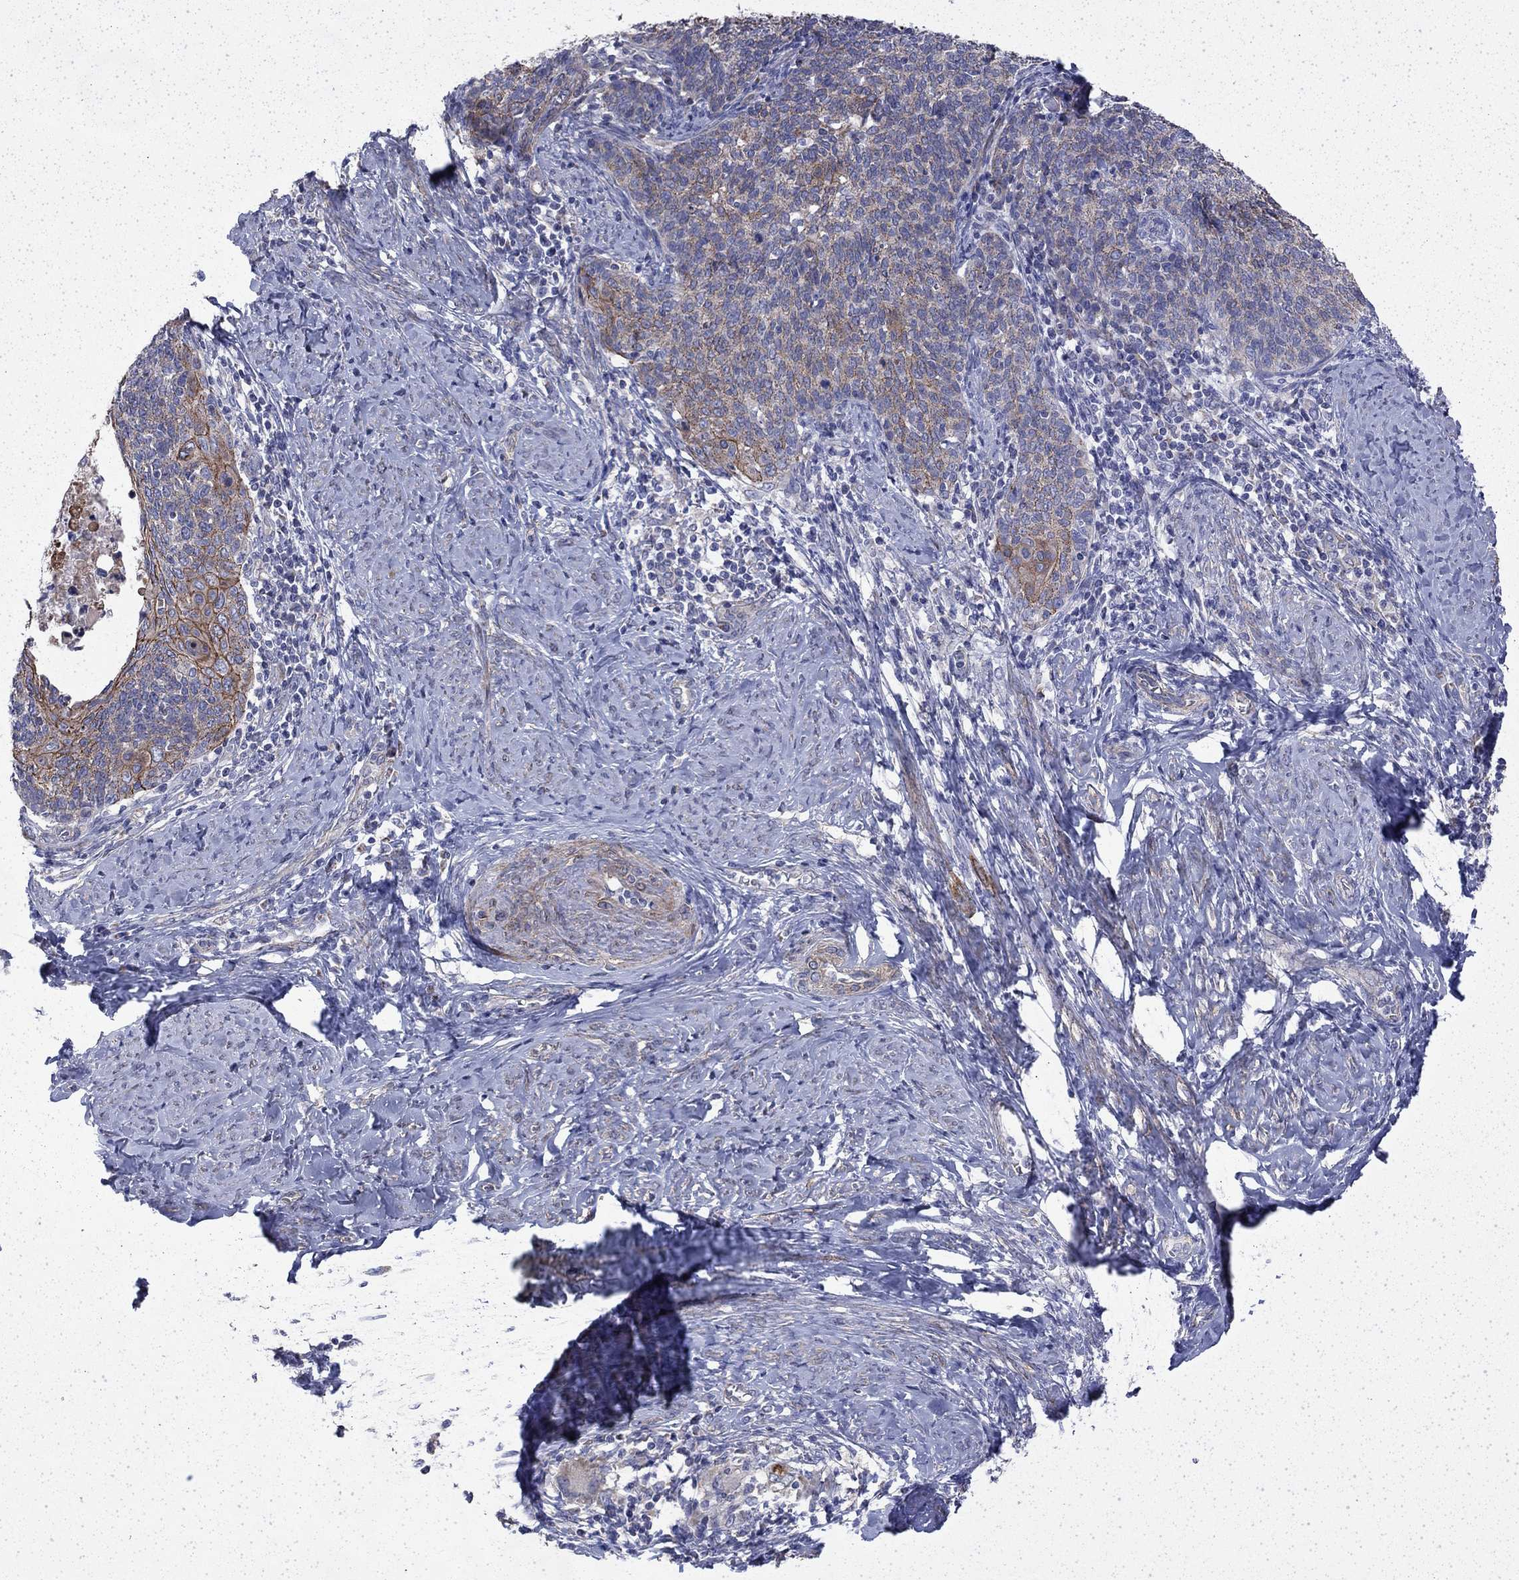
{"staining": {"intensity": "strong", "quantity": "<25%", "location": "cytoplasmic/membranous"}, "tissue": "cervical cancer", "cell_type": "Tumor cells", "image_type": "cancer", "snomed": [{"axis": "morphology", "description": "Normal tissue, NOS"}, {"axis": "morphology", "description": "Squamous cell carcinoma, NOS"}, {"axis": "topography", "description": "Cervix"}], "caption": "This photomicrograph displays immunohistochemistry (IHC) staining of cervical cancer (squamous cell carcinoma), with medium strong cytoplasmic/membranous staining in approximately <25% of tumor cells.", "gene": "DTNA", "patient": {"sex": "female", "age": 39}}